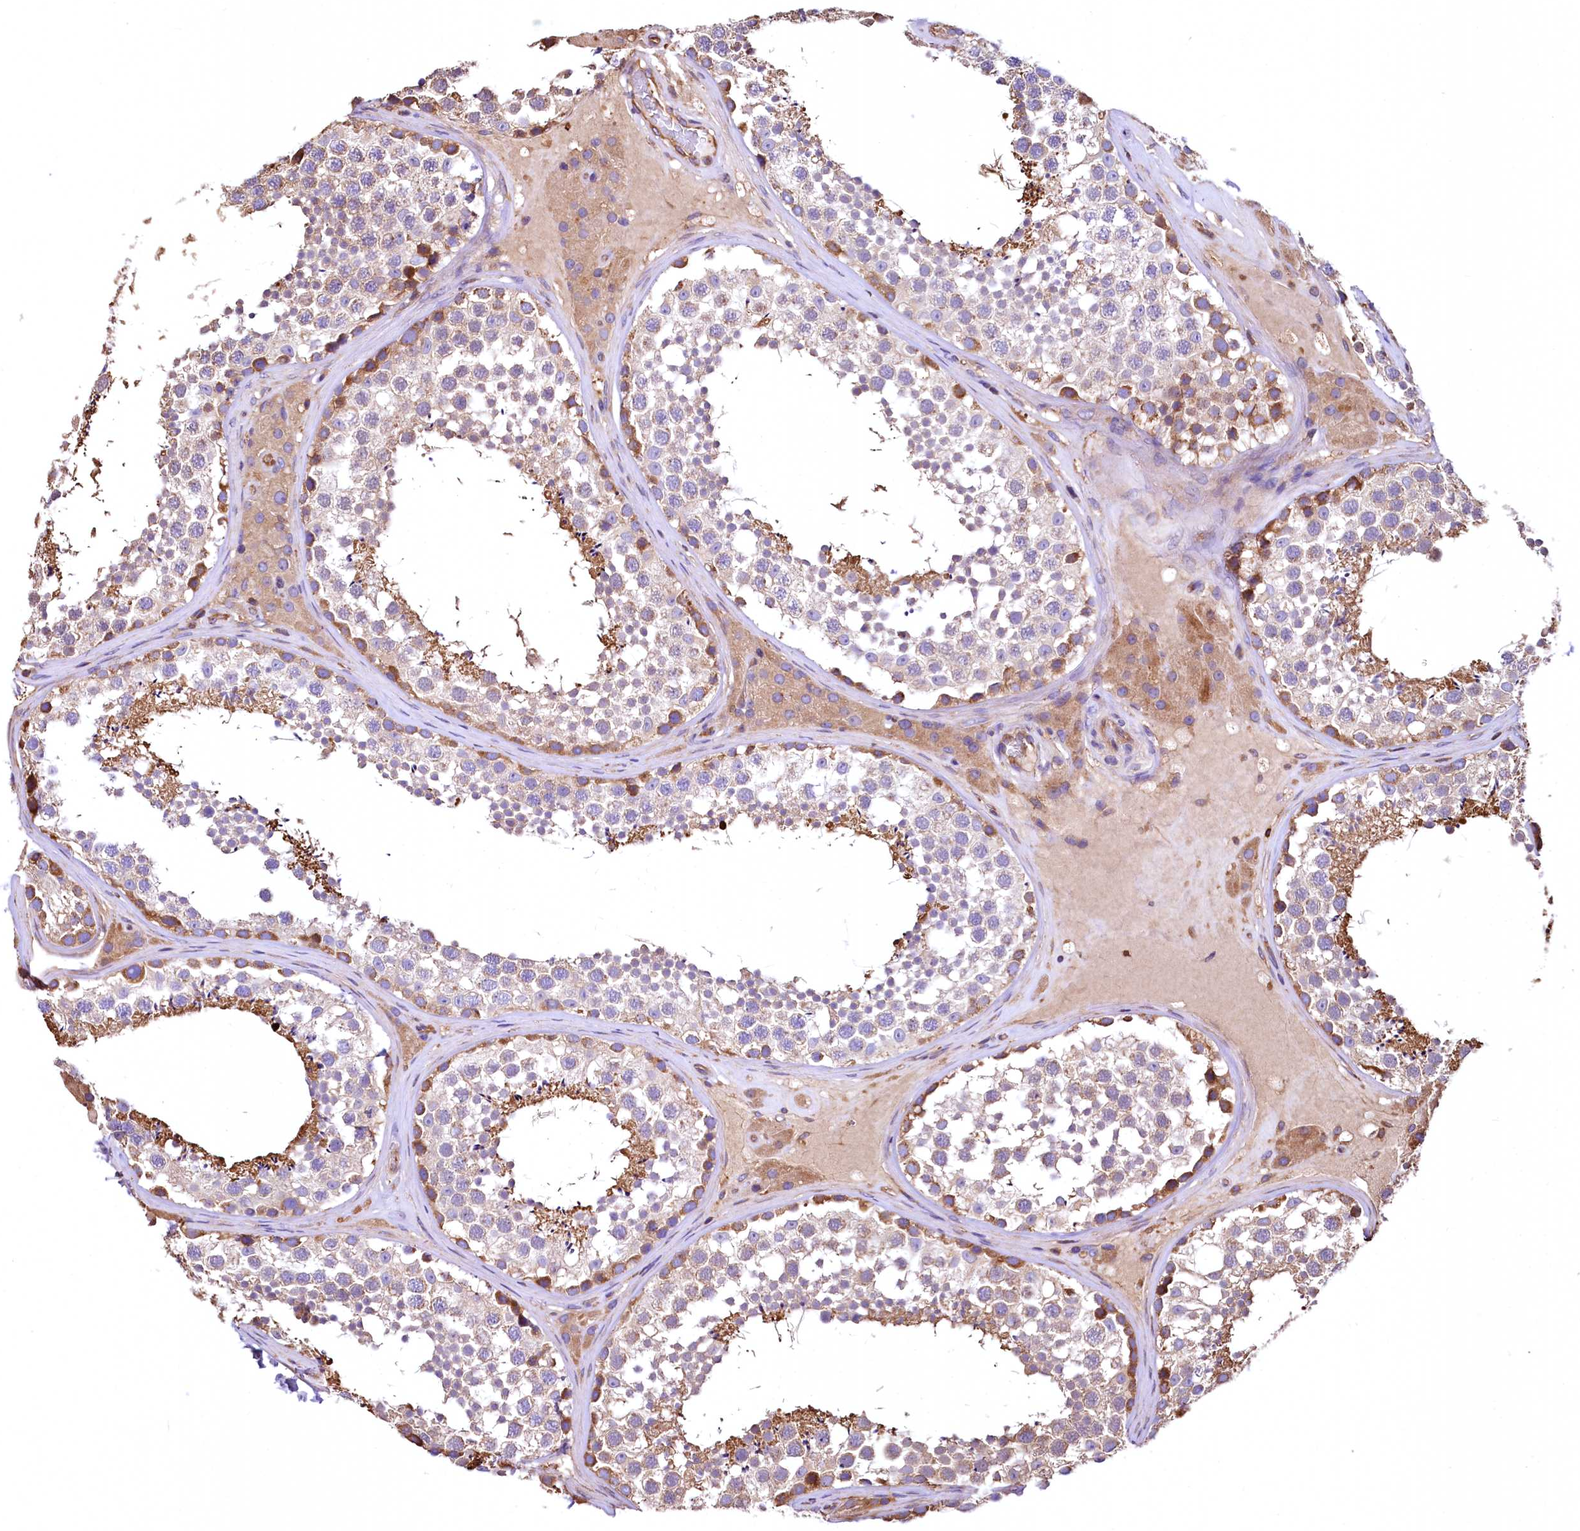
{"staining": {"intensity": "moderate", "quantity": "25%-75%", "location": "cytoplasmic/membranous"}, "tissue": "testis", "cell_type": "Cells in seminiferous ducts", "image_type": "normal", "snomed": [{"axis": "morphology", "description": "Normal tissue, NOS"}, {"axis": "topography", "description": "Testis"}], "caption": "An immunohistochemistry micrograph of unremarkable tissue is shown. Protein staining in brown labels moderate cytoplasmic/membranous positivity in testis within cells in seminiferous ducts.", "gene": "RARS2", "patient": {"sex": "male", "age": 46}}